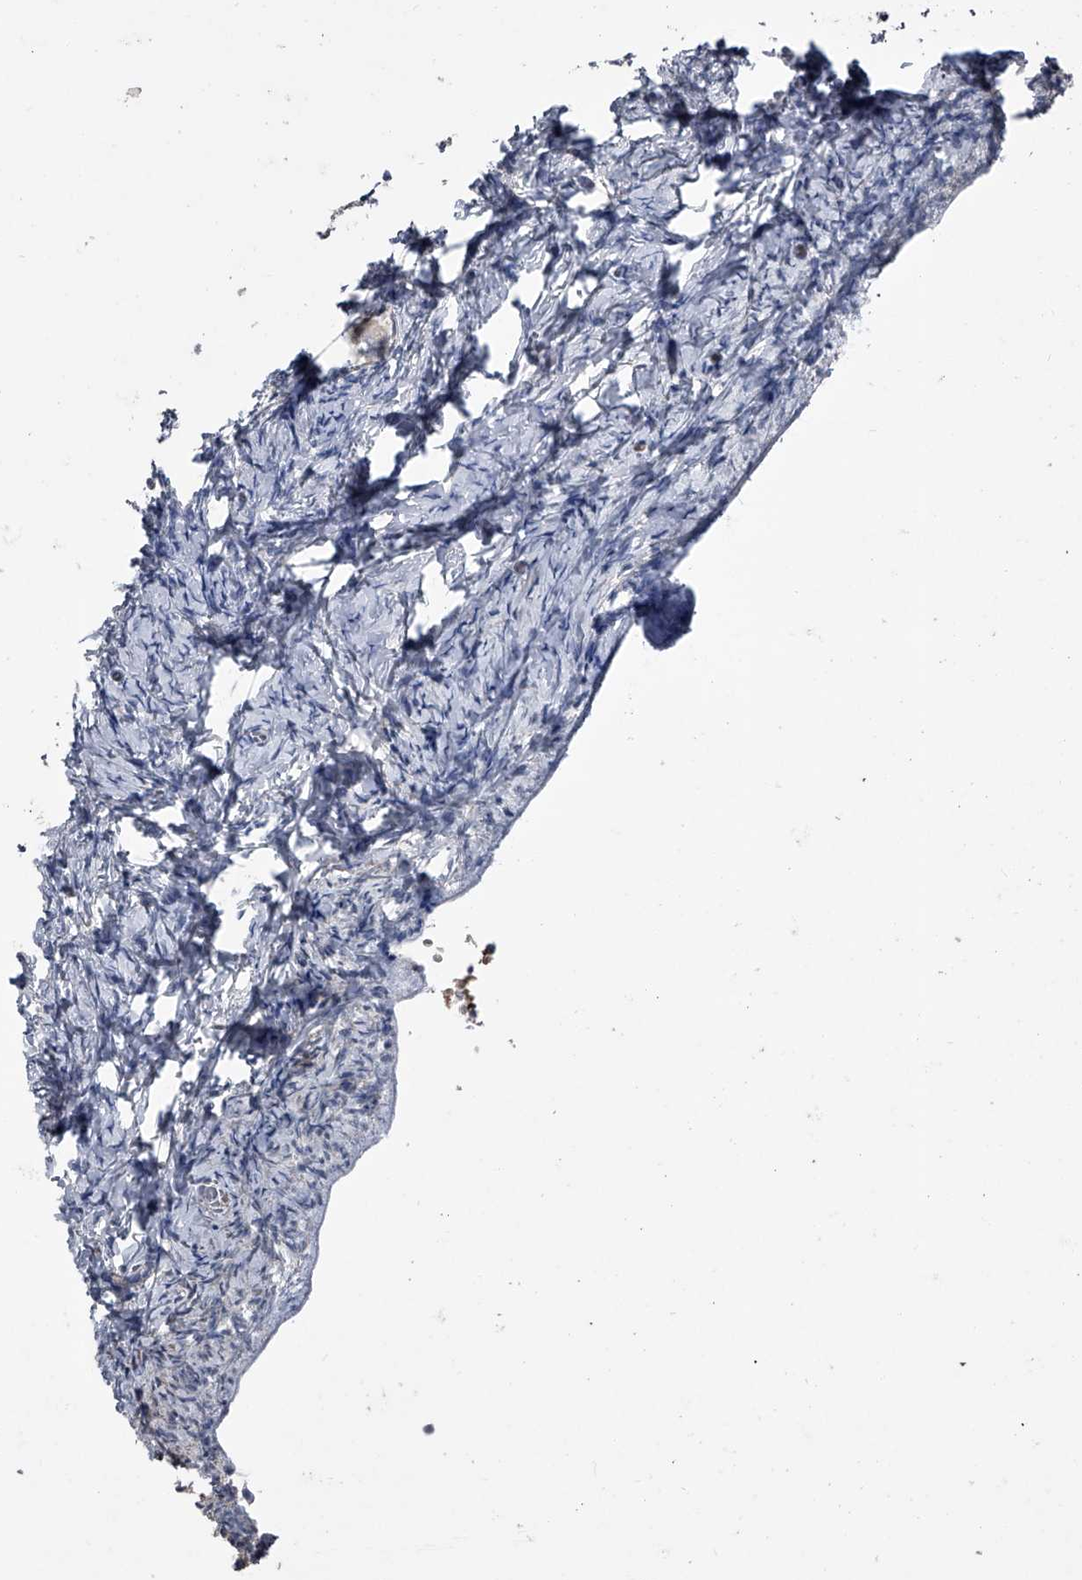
{"staining": {"intensity": "negative", "quantity": "none", "location": "none"}, "tissue": "ovary", "cell_type": "Follicle cells", "image_type": "normal", "snomed": [{"axis": "morphology", "description": "Normal tissue, NOS"}, {"axis": "topography", "description": "Ovary"}], "caption": "This is an immunohistochemistry (IHC) histopathology image of unremarkable human ovary. There is no positivity in follicle cells.", "gene": "KIF13A", "patient": {"sex": "female", "age": 27}}